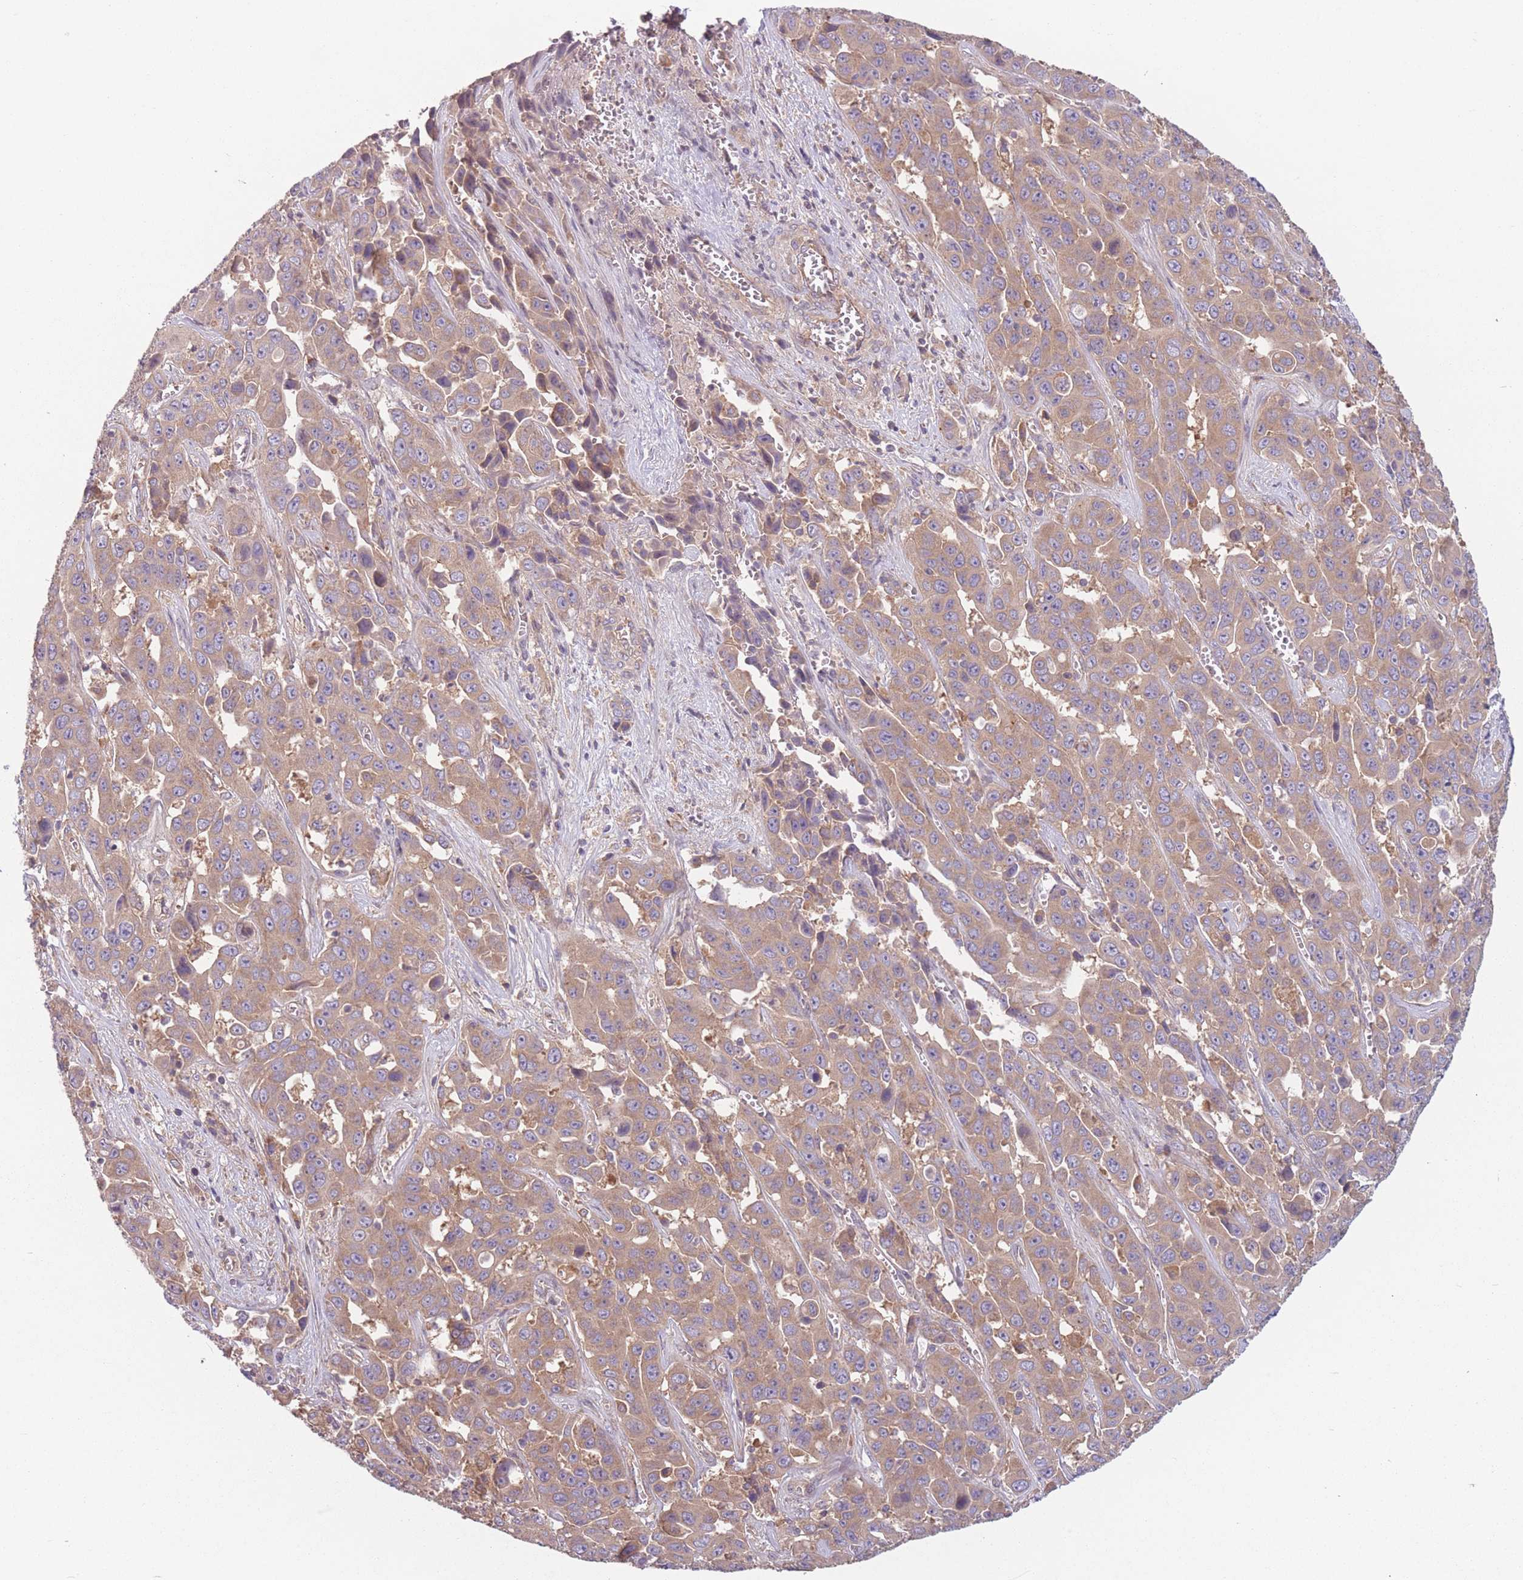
{"staining": {"intensity": "moderate", "quantity": ">75%", "location": "cytoplasmic/membranous"}, "tissue": "liver cancer", "cell_type": "Tumor cells", "image_type": "cancer", "snomed": [{"axis": "morphology", "description": "Cholangiocarcinoma"}, {"axis": "topography", "description": "Liver"}], "caption": "This photomicrograph shows IHC staining of human cholangiocarcinoma (liver), with medium moderate cytoplasmic/membranous expression in approximately >75% of tumor cells.", "gene": "WASHC2A", "patient": {"sex": "female", "age": 52}}